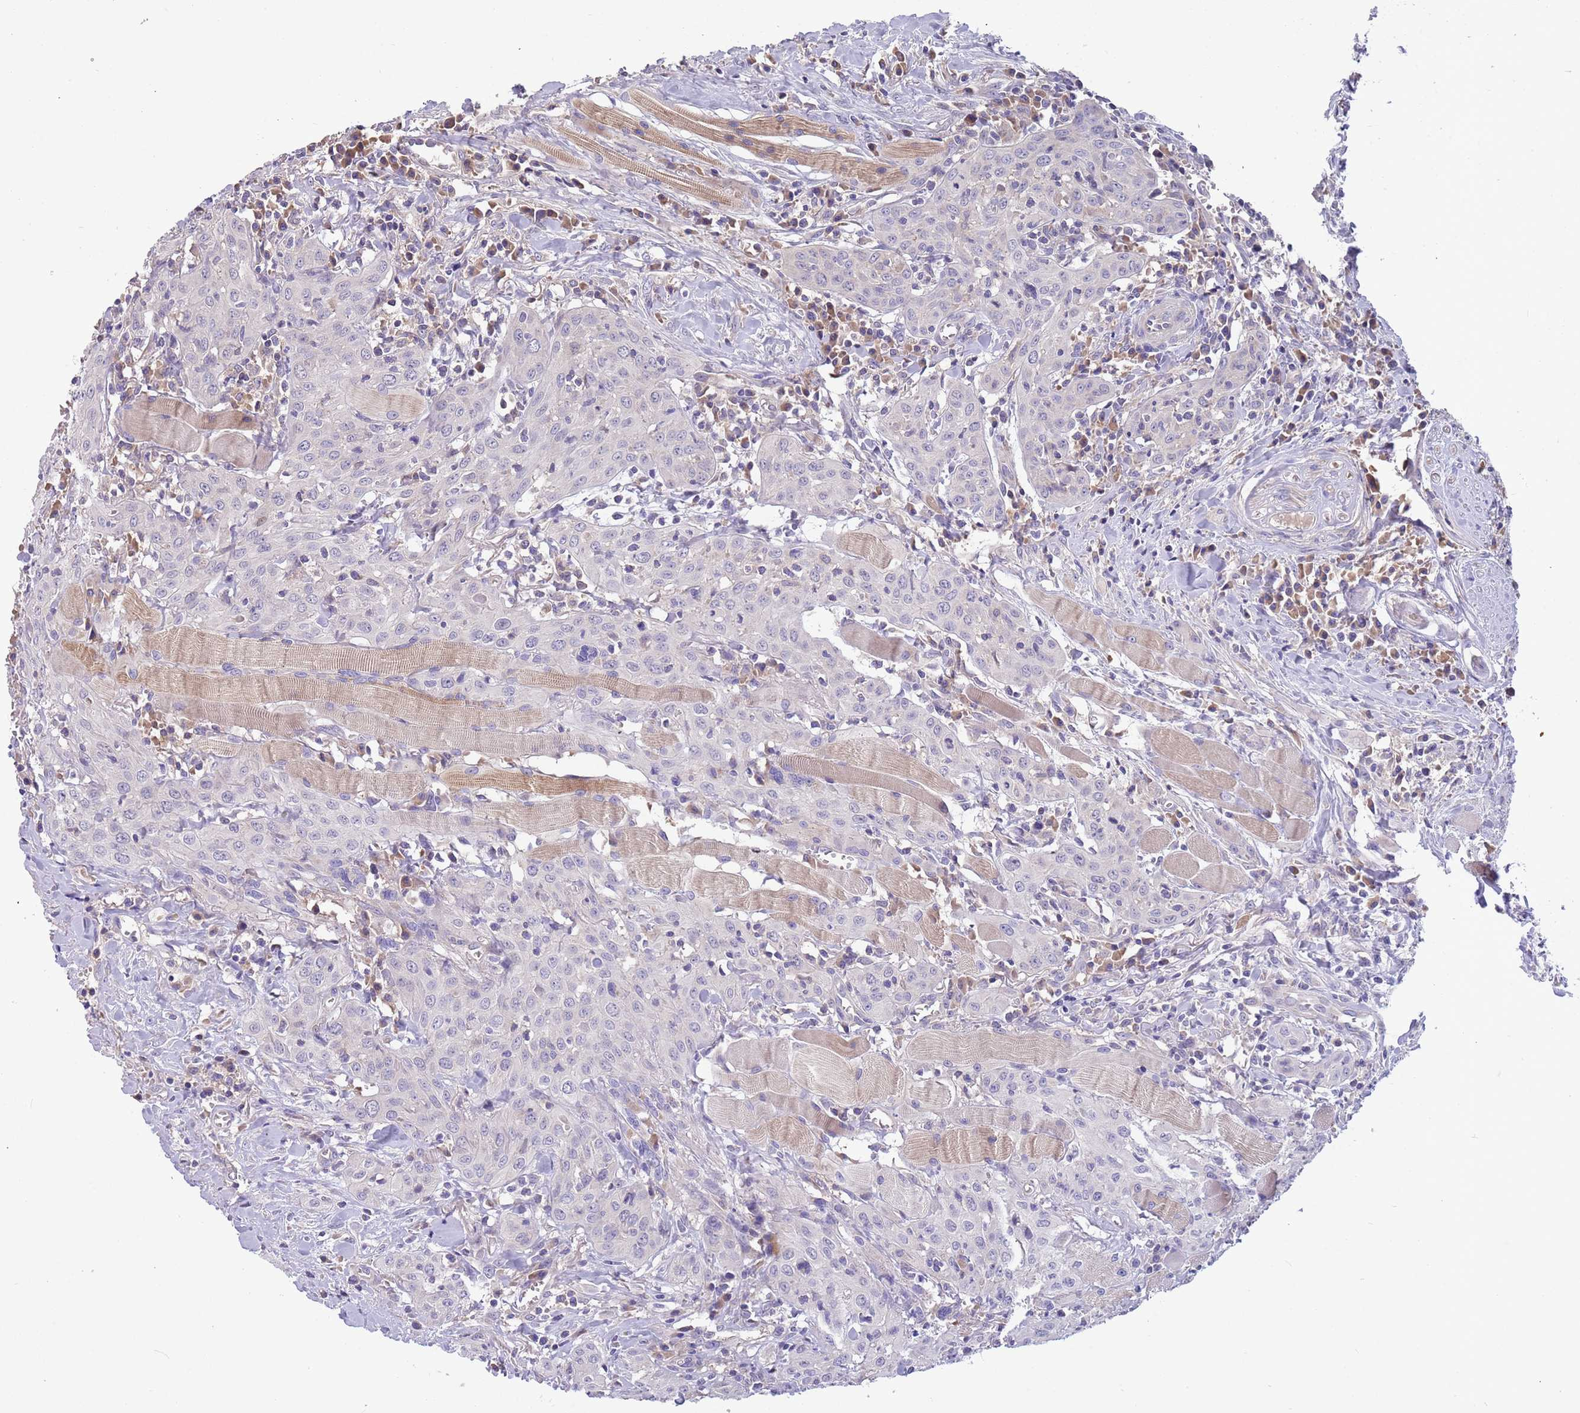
{"staining": {"intensity": "negative", "quantity": "none", "location": "none"}, "tissue": "head and neck cancer", "cell_type": "Tumor cells", "image_type": "cancer", "snomed": [{"axis": "morphology", "description": "Squamous cell carcinoma, NOS"}, {"axis": "topography", "description": "Oral tissue"}, {"axis": "topography", "description": "Head-Neck"}], "caption": "Immunohistochemistry photomicrograph of neoplastic tissue: squamous cell carcinoma (head and neck) stained with DAB (3,3'-diaminobenzidine) exhibits no significant protein staining in tumor cells.", "gene": "CABYR", "patient": {"sex": "female", "age": 70}}